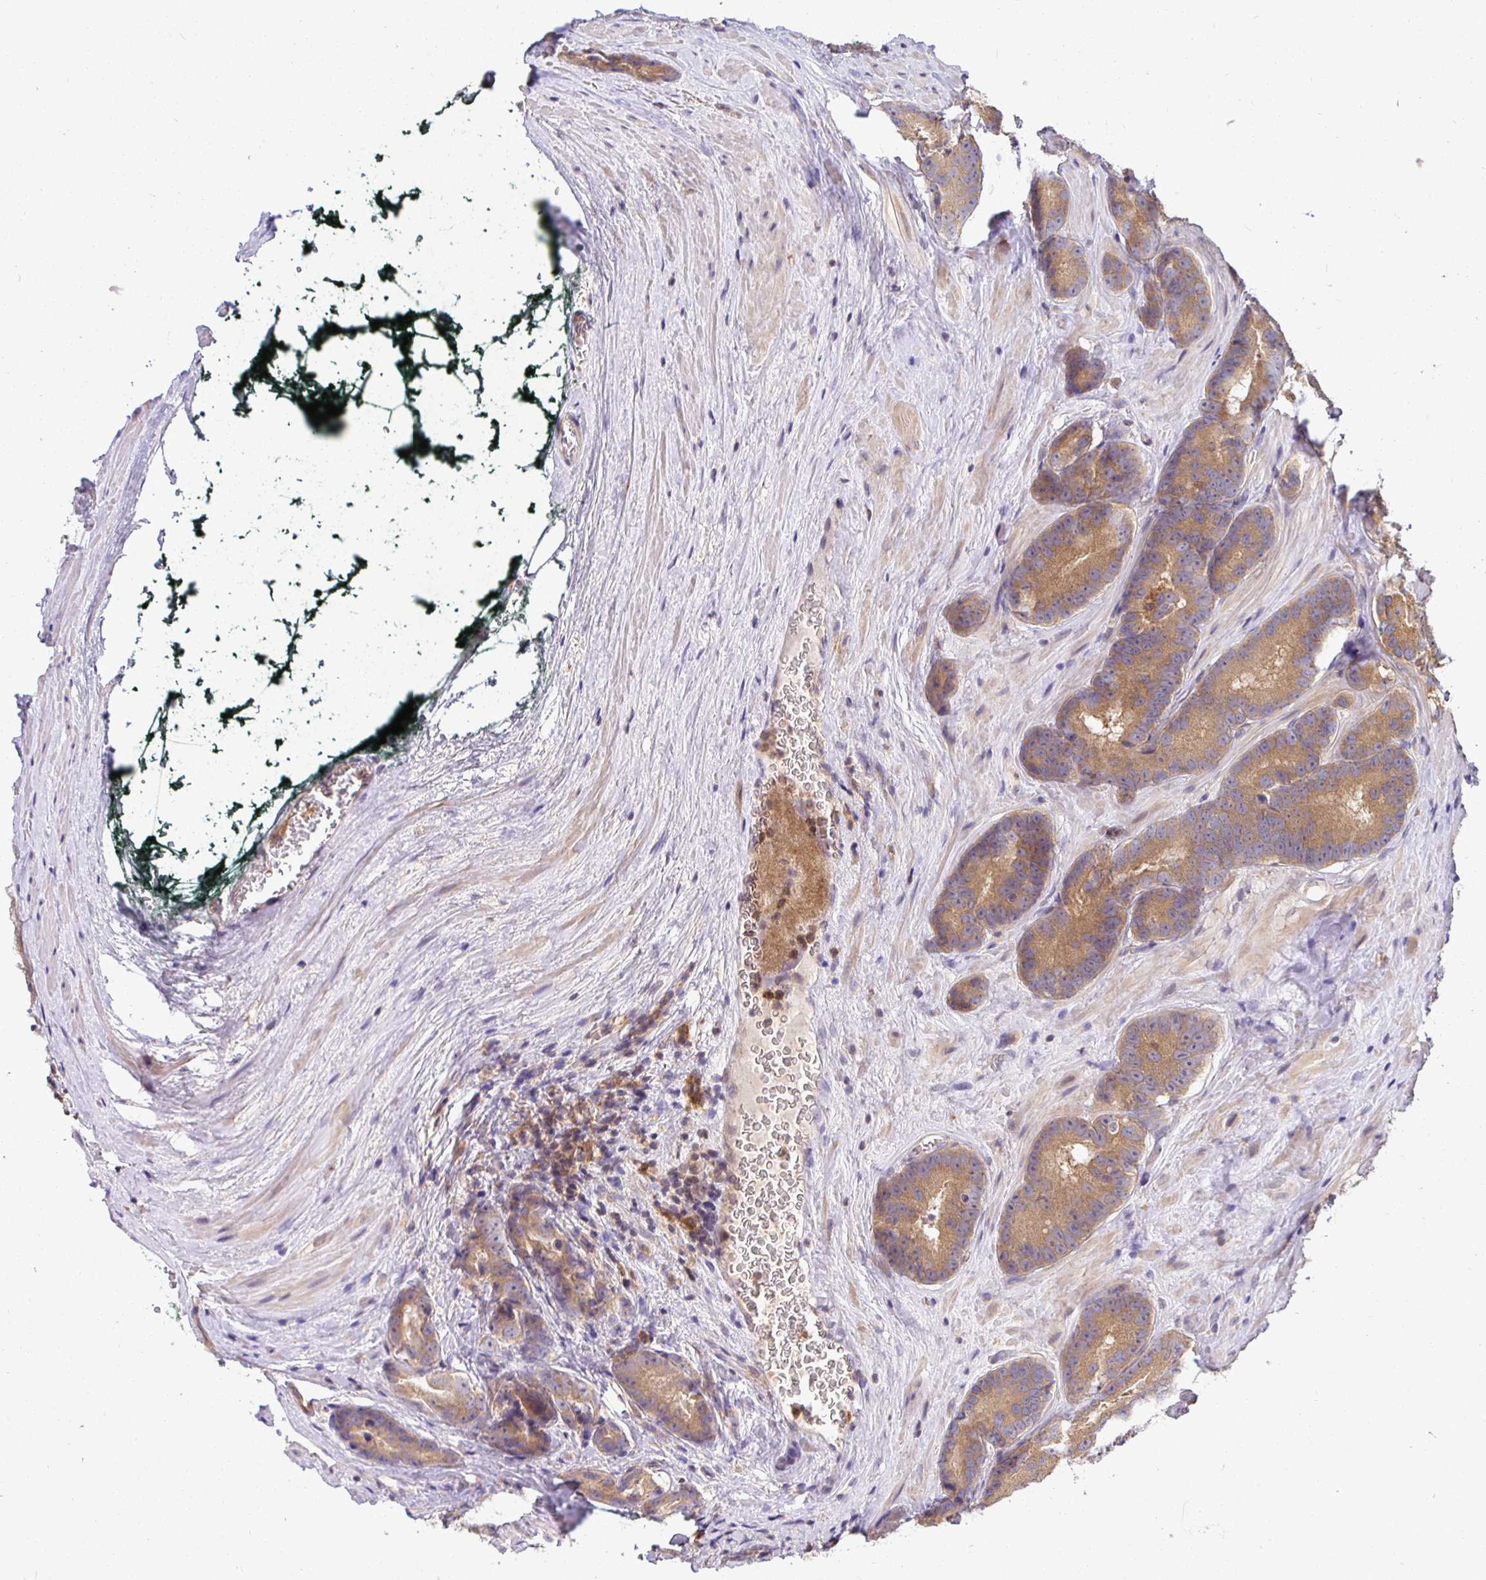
{"staining": {"intensity": "moderate", "quantity": ">75%", "location": "cytoplasmic/membranous"}, "tissue": "prostate cancer", "cell_type": "Tumor cells", "image_type": "cancer", "snomed": [{"axis": "morphology", "description": "Adenocarcinoma, Low grade"}, {"axis": "topography", "description": "Prostate"}], "caption": "Immunohistochemical staining of adenocarcinoma (low-grade) (prostate) shows moderate cytoplasmic/membranous protein expression in approximately >75% of tumor cells. (DAB IHC, brown staining for protein, blue staining for nuclei).", "gene": "ATP6V1F", "patient": {"sex": "male", "age": 62}}